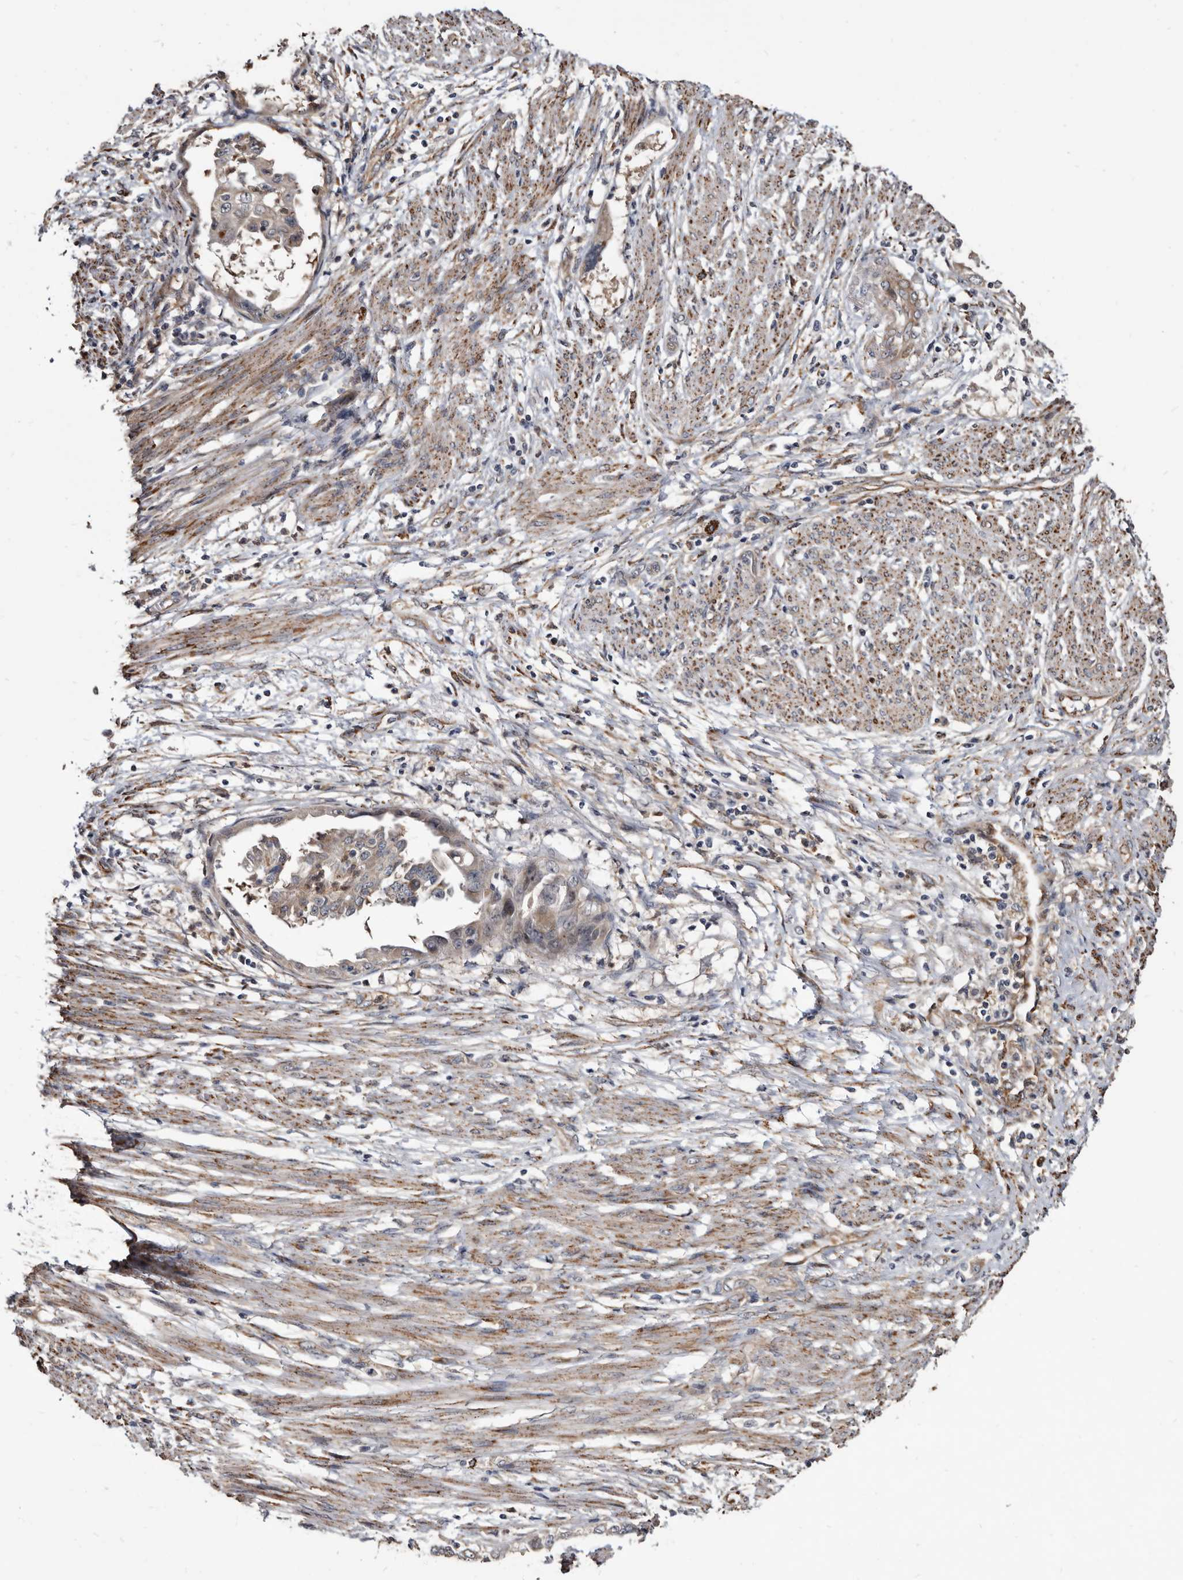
{"staining": {"intensity": "weak", "quantity": "<25%", "location": "cytoplasmic/membranous"}, "tissue": "endometrial cancer", "cell_type": "Tumor cells", "image_type": "cancer", "snomed": [{"axis": "morphology", "description": "Adenocarcinoma, NOS"}, {"axis": "topography", "description": "Endometrium"}], "caption": "Tumor cells show no significant expression in adenocarcinoma (endometrial).", "gene": "CTSA", "patient": {"sex": "female", "age": 85}}